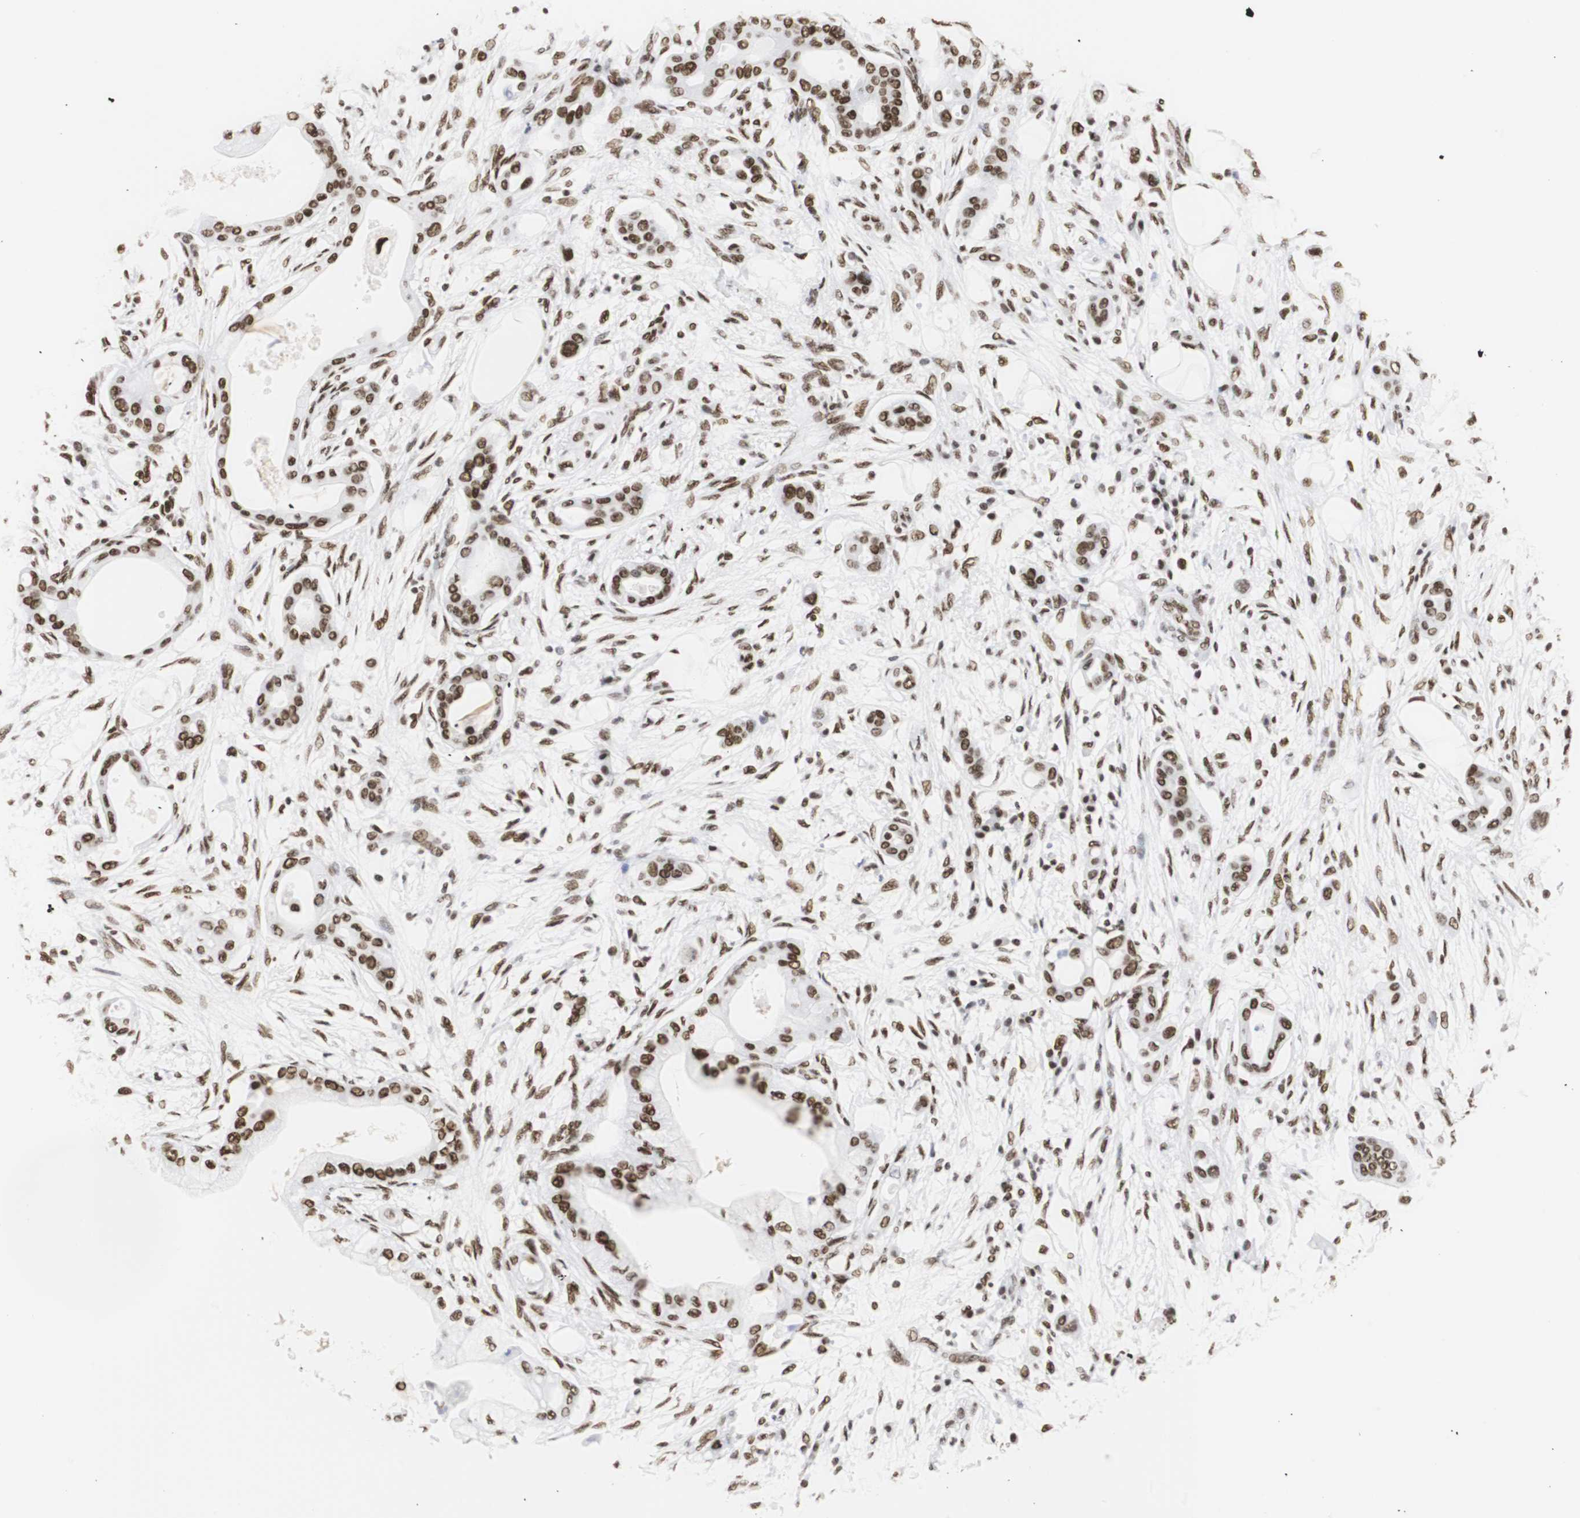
{"staining": {"intensity": "strong", "quantity": ">75%", "location": "nuclear"}, "tissue": "pancreatic cancer", "cell_type": "Tumor cells", "image_type": "cancer", "snomed": [{"axis": "morphology", "description": "Adenocarcinoma, NOS"}, {"axis": "morphology", "description": "Adenocarcinoma, metastatic, NOS"}, {"axis": "topography", "description": "Lymph node"}, {"axis": "topography", "description": "Pancreas"}, {"axis": "topography", "description": "Duodenum"}], "caption": "Immunohistochemical staining of human pancreatic metastatic adenocarcinoma displays high levels of strong nuclear protein positivity in about >75% of tumor cells.", "gene": "HNRNPH2", "patient": {"sex": "female", "age": 64}}